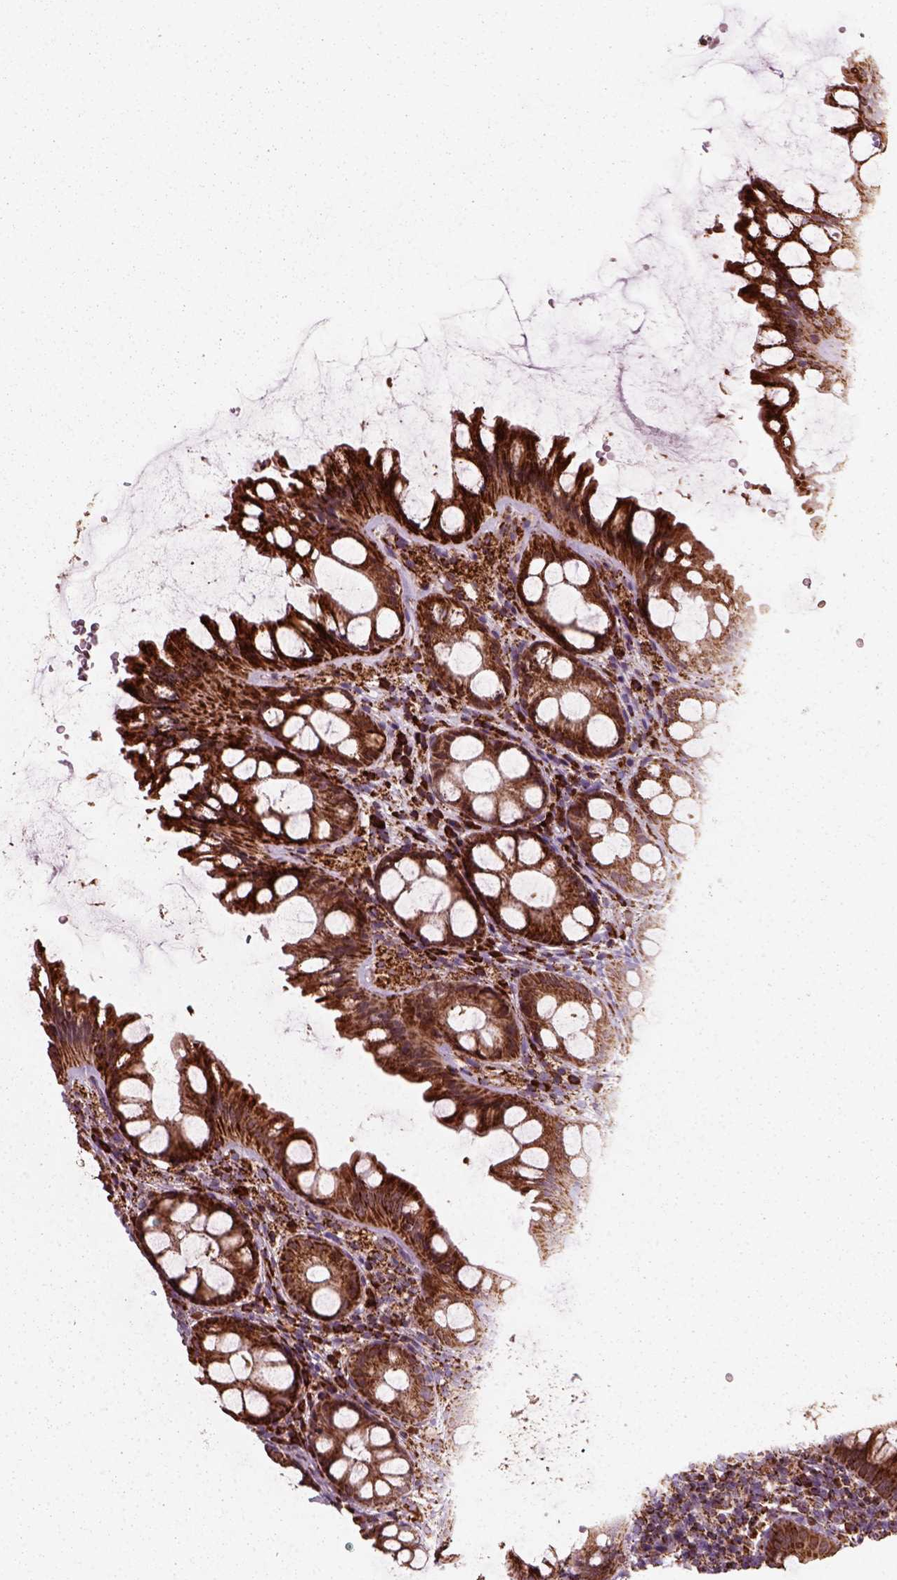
{"staining": {"intensity": "moderate", "quantity": ">75%", "location": "cytoplasmic/membranous"}, "tissue": "colon", "cell_type": "Endothelial cells", "image_type": "normal", "snomed": [{"axis": "morphology", "description": "Normal tissue, NOS"}, {"axis": "topography", "description": "Colon"}], "caption": "Protein expression analysis of benign colon exhibits moderate cytoplasmic/membranous positivity in about >75% of endothelial cells. (DAB (3,3'-diaminobenzidine) IHC with brightfield microscopy, high magnification).", "gene": "NUDT16L1", "patient": {"sex": "male", "age": 47}}